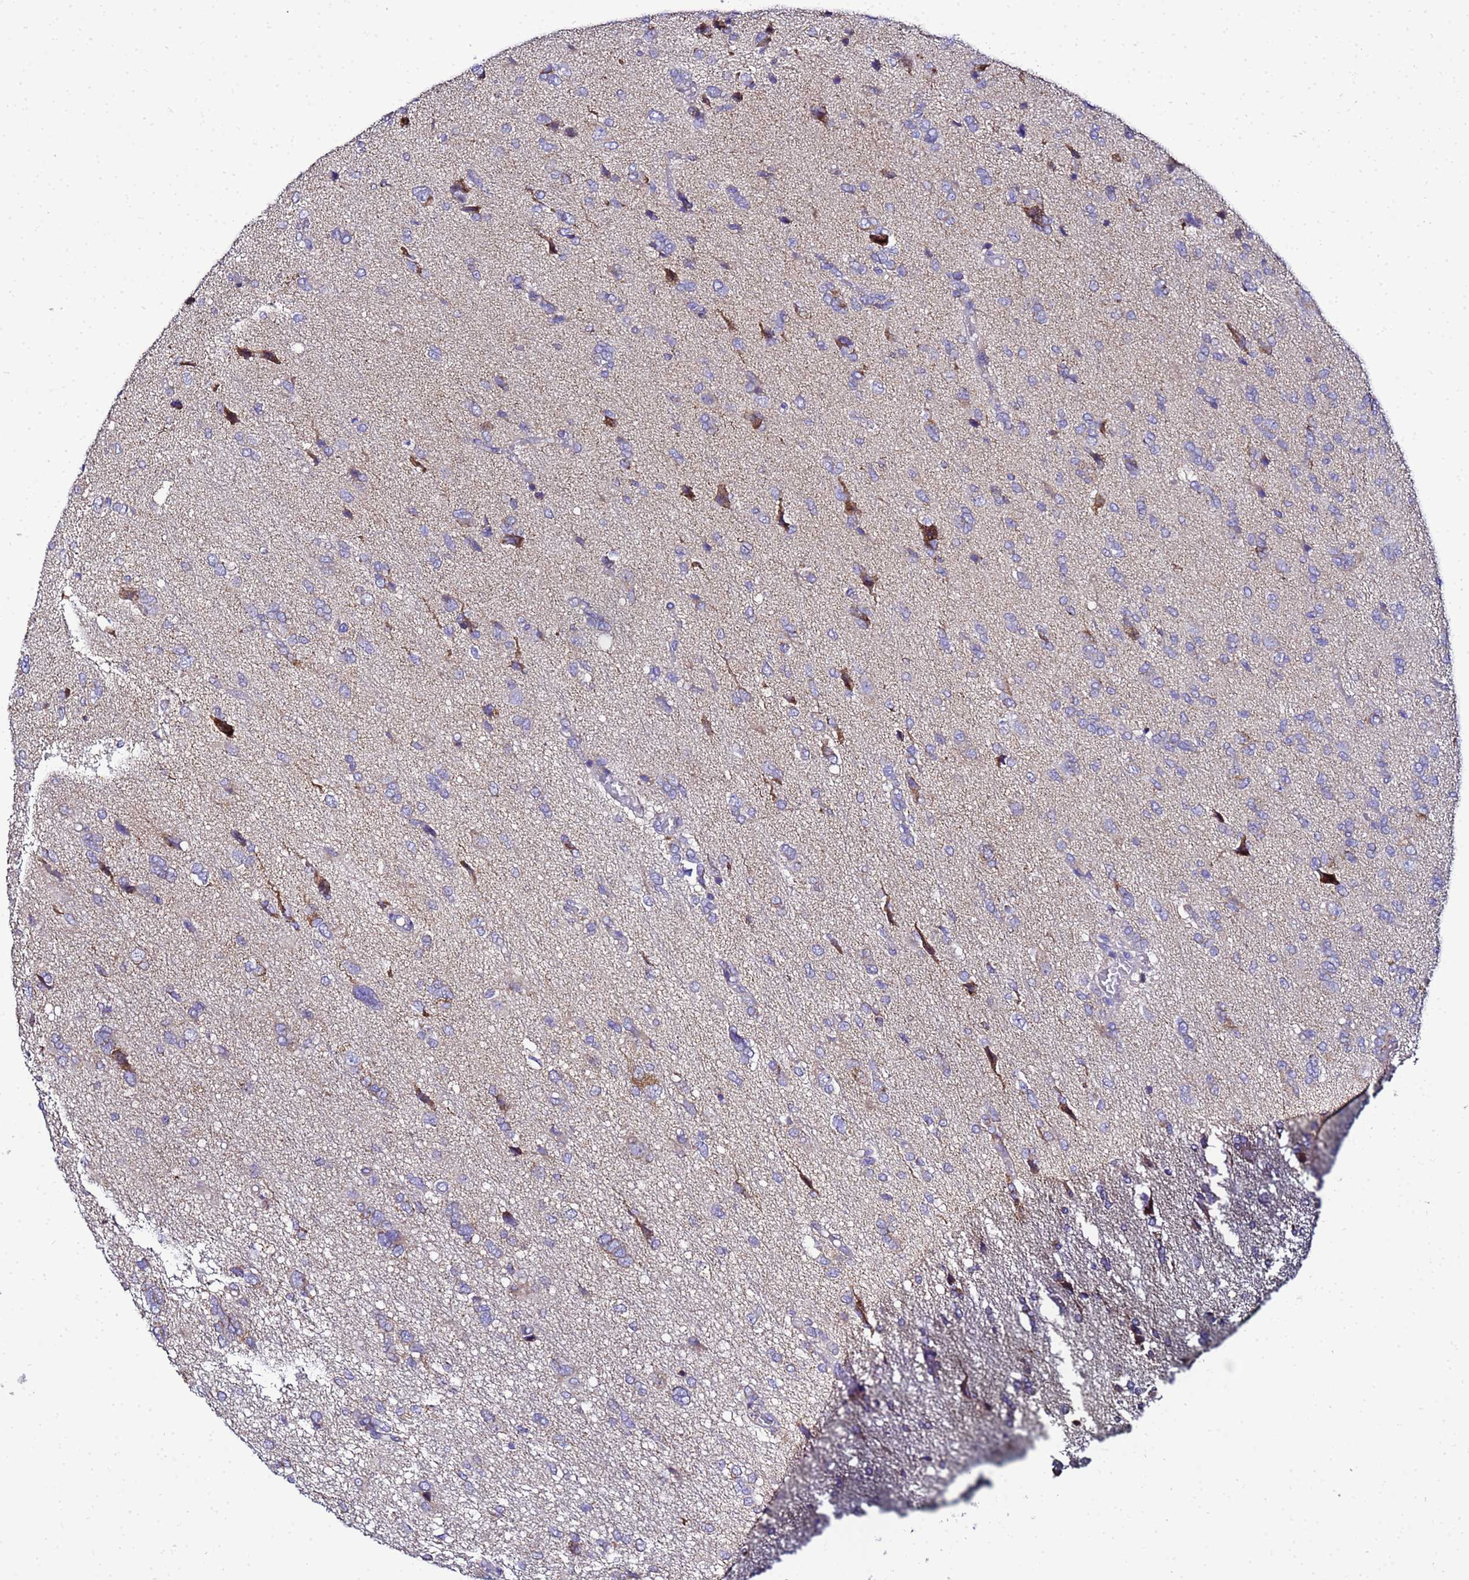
{"staining": {"intensity": "negative", "quantity": "none", "location": "none"}, "tissue": "glioma", "cell_type": "Tumor cells", "image_type": "cancer", "snomed": [{"axis": "morphology", "description": "Glioma, malignant, High grade"}, {"axis": "topography", "description": "Brain"}], "caption": "This is an immunohistochemistry image of glioma. There is no positivity in tumor cells.", "gene": "HIGD2A", "patient": {"sex": "female", "age": 59}}